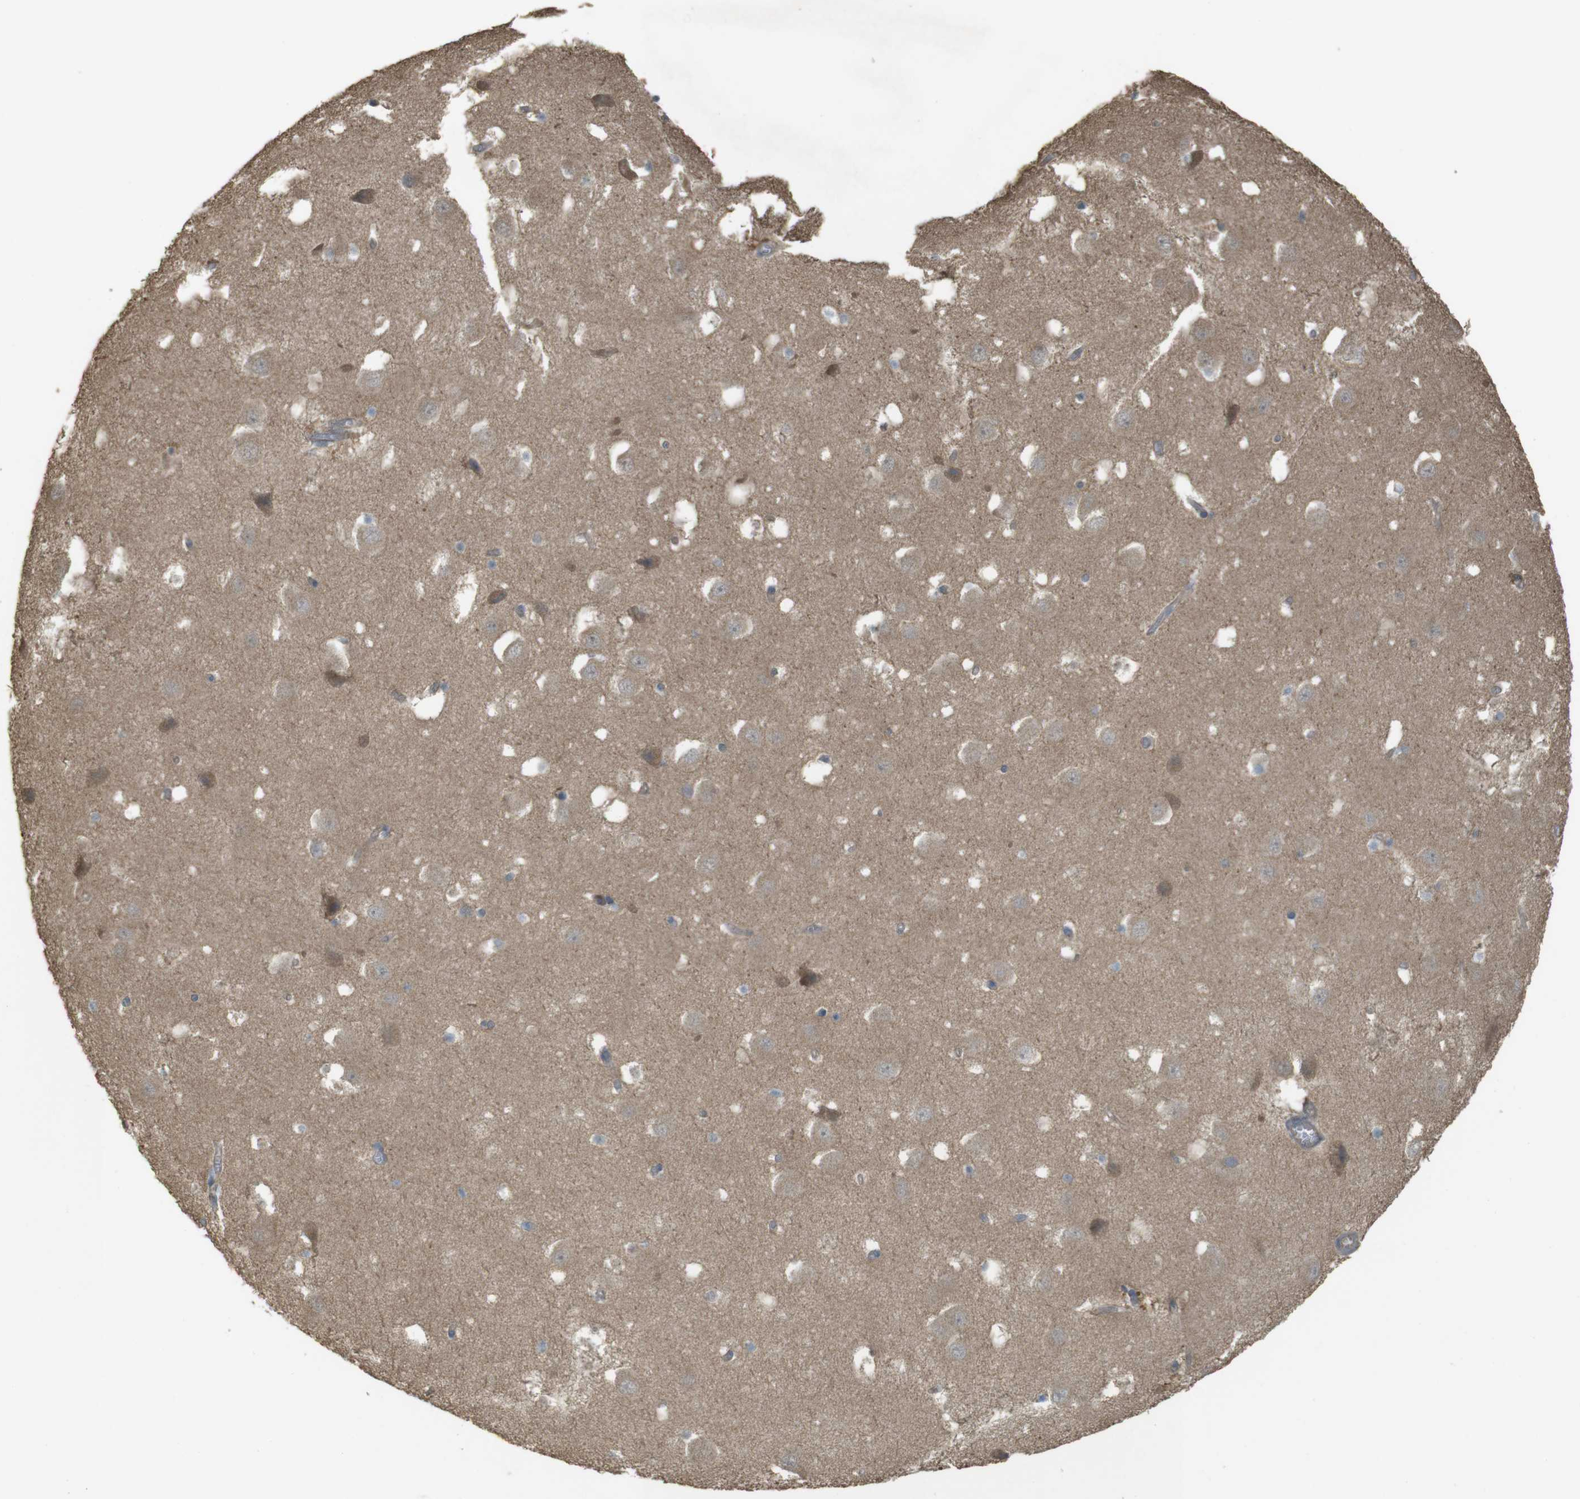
{"staining": {"intensity": "moderate", "quantity": "<25%", "location": "cytoplasmic/membranous"}, "tissue": "hippocampus", "cell_type": "Glial cells", "image_type": "normal", "snomed": [{"axis": "morphology", "description": "Normal tissue, NOS"}, {"axis": "topography", "description": "Hippocampus"}], "caption": "Immunohistochemistry (IHC) (DAB (3,3'-diaminobenzidine)) staining of unremarkable hippocampus reveals moderate cytoplasmic/membranous protein positivity in about <25% of glial cells.", "gene": "ZDHHC20", "patient": {"sex": "male", "age": 45}}